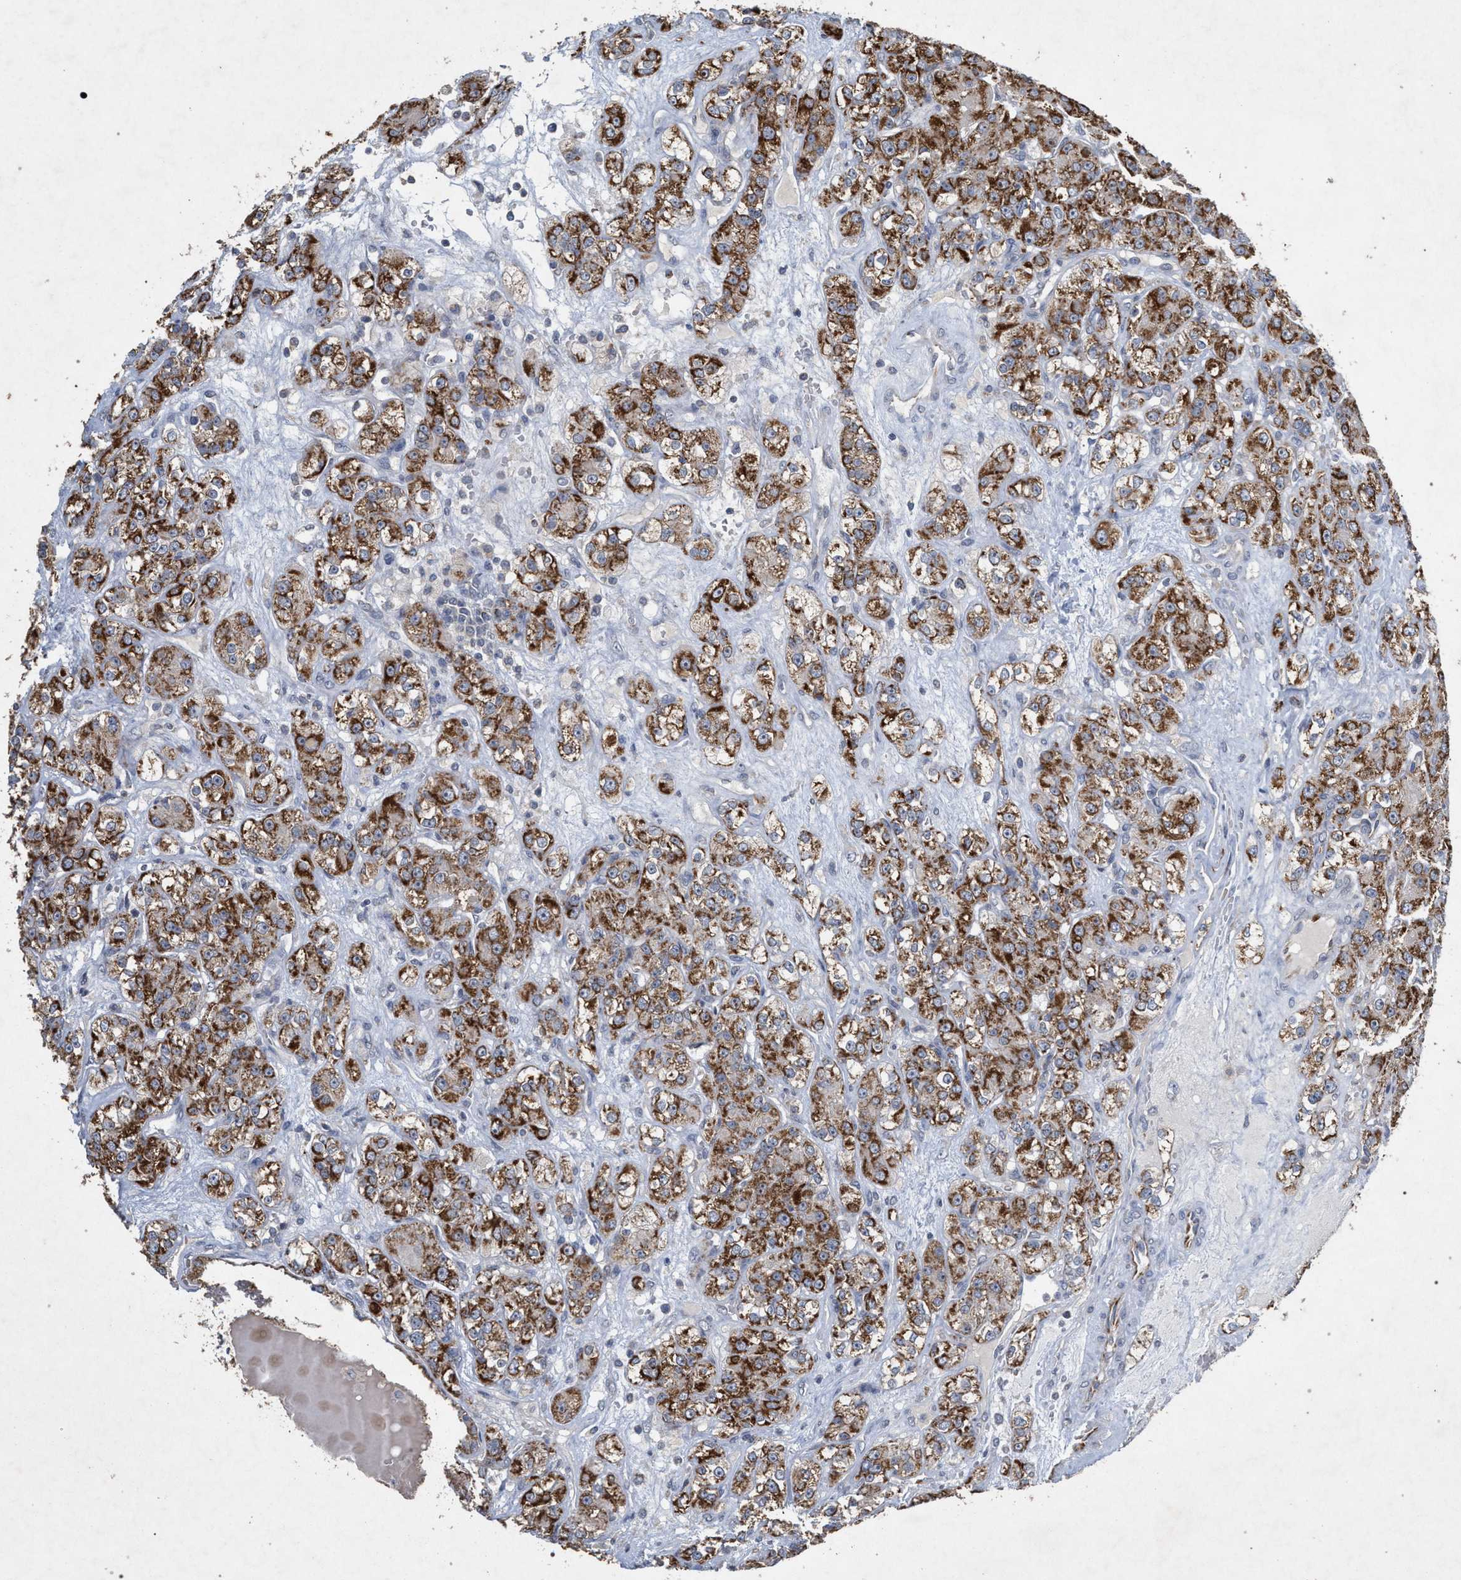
{"staining": {"intensity": "strong", "quantity": ">75%", "location": "cytoplasmic/membranous"}, "tissue": "renal cancer", "cell_type": "Tumor cells", "image_type": "cancer", "snomed": [{"axis": "morphology", "description": "Normal tissue, NOS"}, {"axis": "morphology", "description": "Adenocarcinoma, NOS"}, {"axis": "topography", "description": "Kidney"}], "caption": "Protein expression analysis of renal cancer (adenocarcinoma) displays strong cytoplasmic/membranous positivity in about >75% of tumor cells.", "gene": "PKD2L1", "patient": {"sex": "male", "age": 61}}